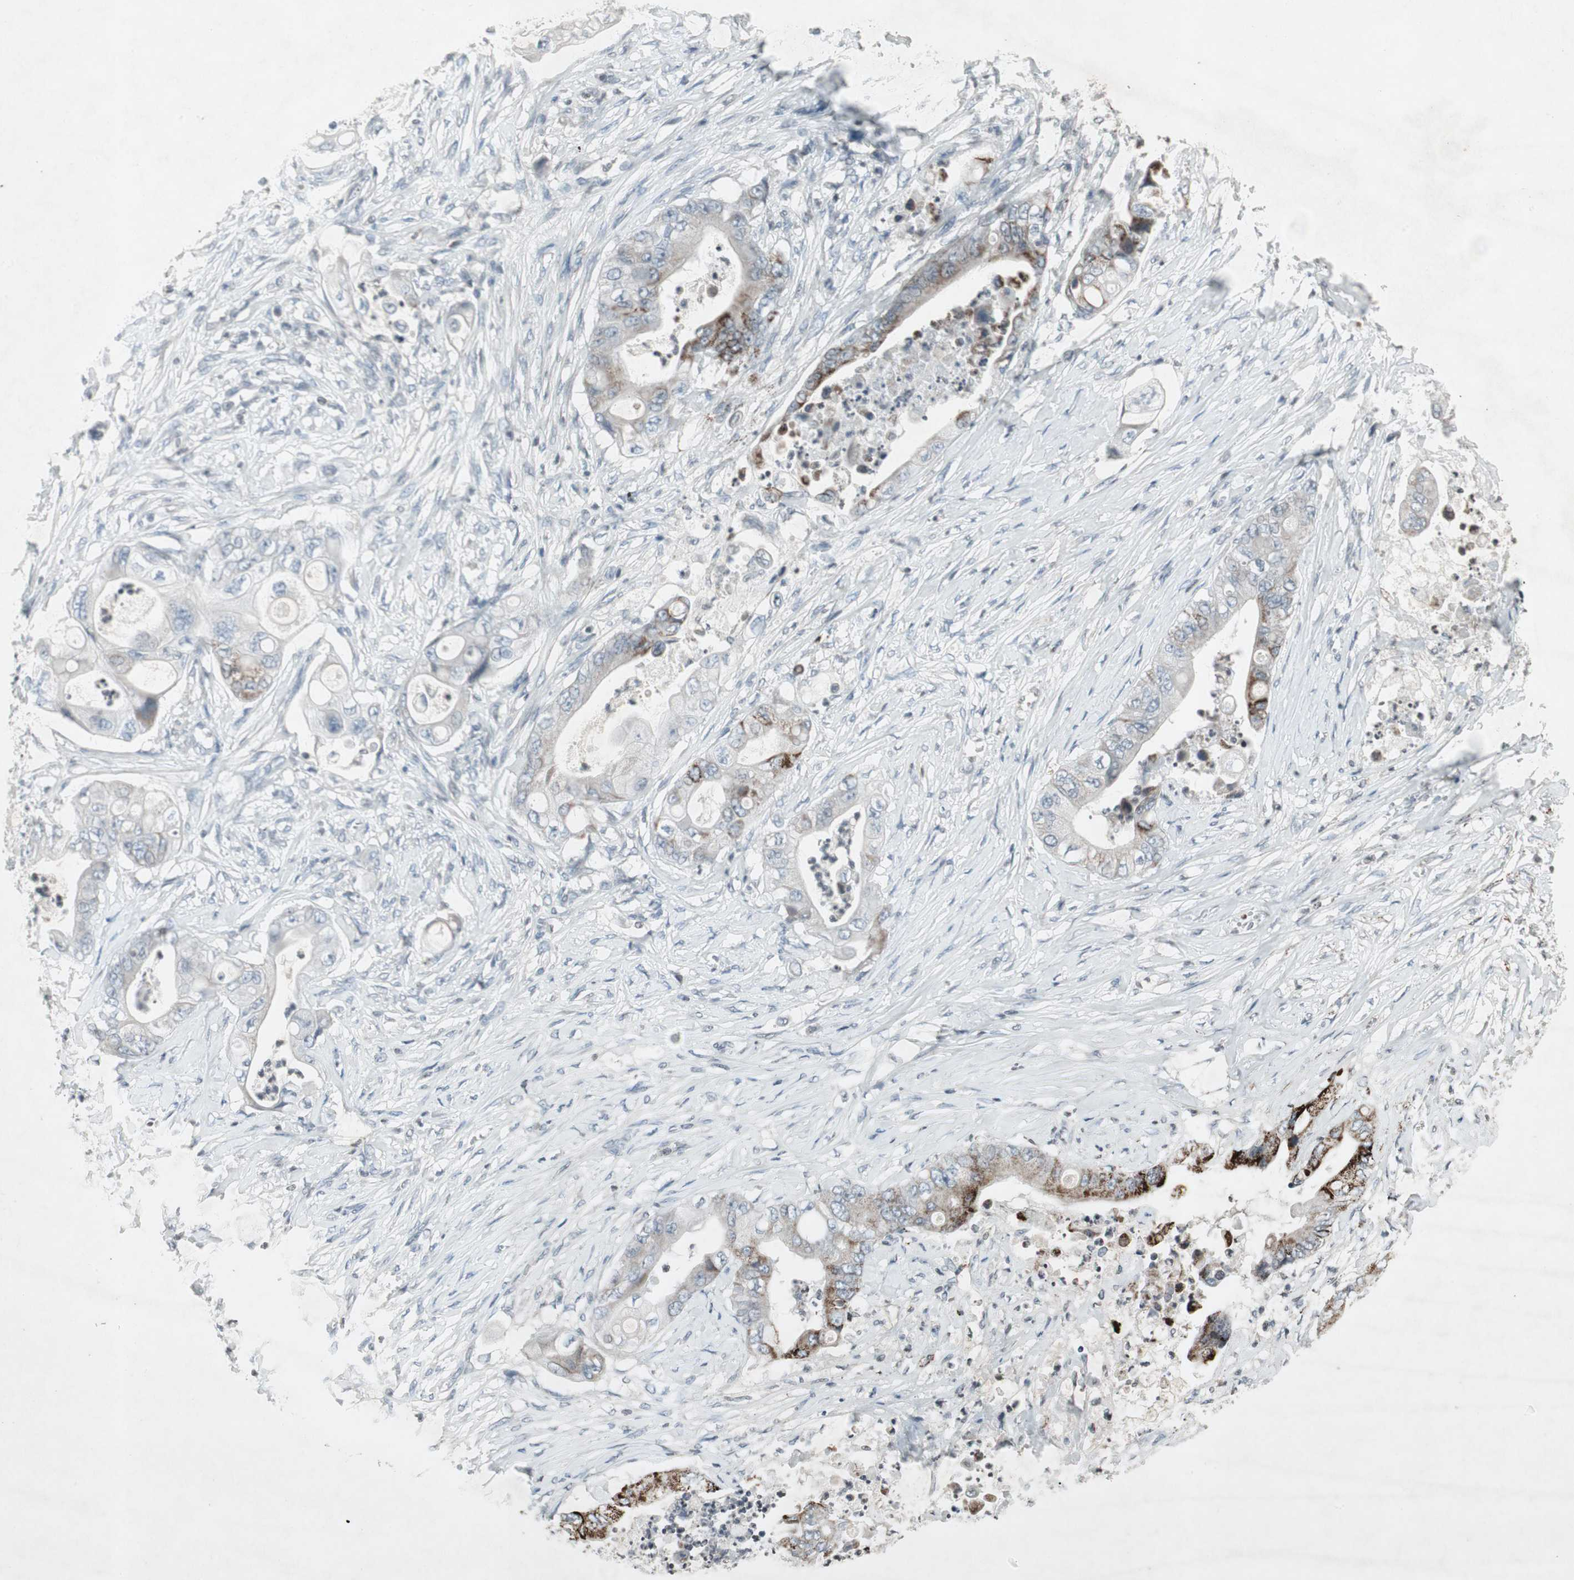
{"staining": {"intensity": "strong", "quantity": "<25%", "location": "cytoplasmic/membranous"}, "tissue": "stomach cancer", "cell_type": "Tumor cells", "image_type": "cancer", "snomed": [{"axis": "morphology", "description": "Adenocarcinoma, NOS"}, {"axis": "topography", "description": "Stomach"}], "caption": "This is a histology image of immunohistochemistry staining of stomach cancer (adenocarcinoma), which shows strong expression in the cytoplasmic/membranous of tumor cells.", "gene": "ARG2", "patient": {"sex": "female", "age": 73}}